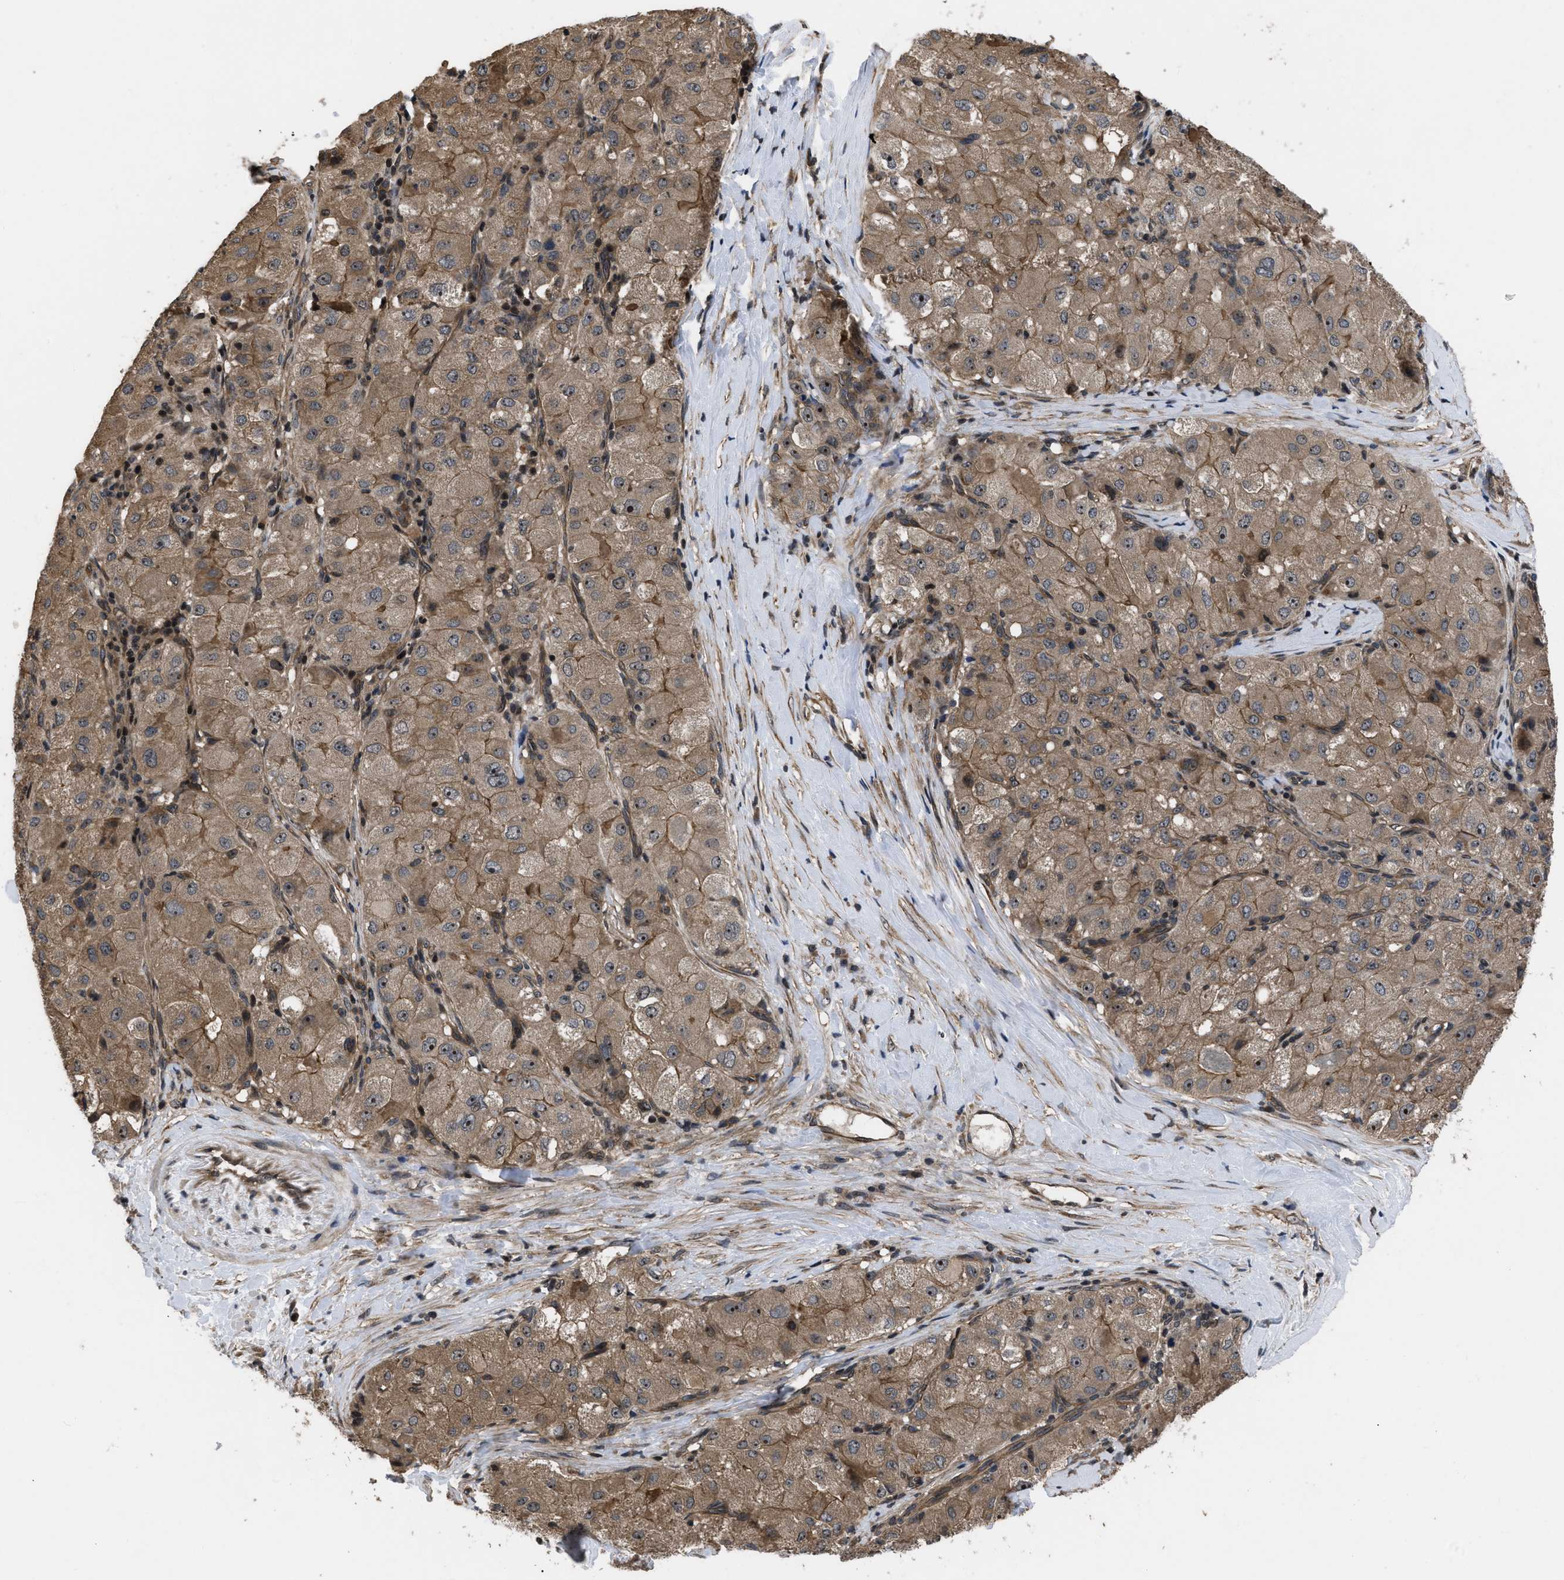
{"staining": {"intensity": "moderate", "quantity": ">75%", "location": "cytoplasmic/membranous"}, "tissue": "liver cancer", "cell_type": "Tumor cells", "image_type": "cancer", "snomed": [{"axis": "morphology", "description": "Carcinoma, Hepatocellular, NOS"}, {"axis": "topography", "description": "Liver"}], "caption": "Protein analysis of liver cancer tissue displays moderate cytoplasmic/membranous positivity in approximately >75% of tumor cells.", "gene": "DNAJC14", "patient": {"sex": "male", "age": 80}}